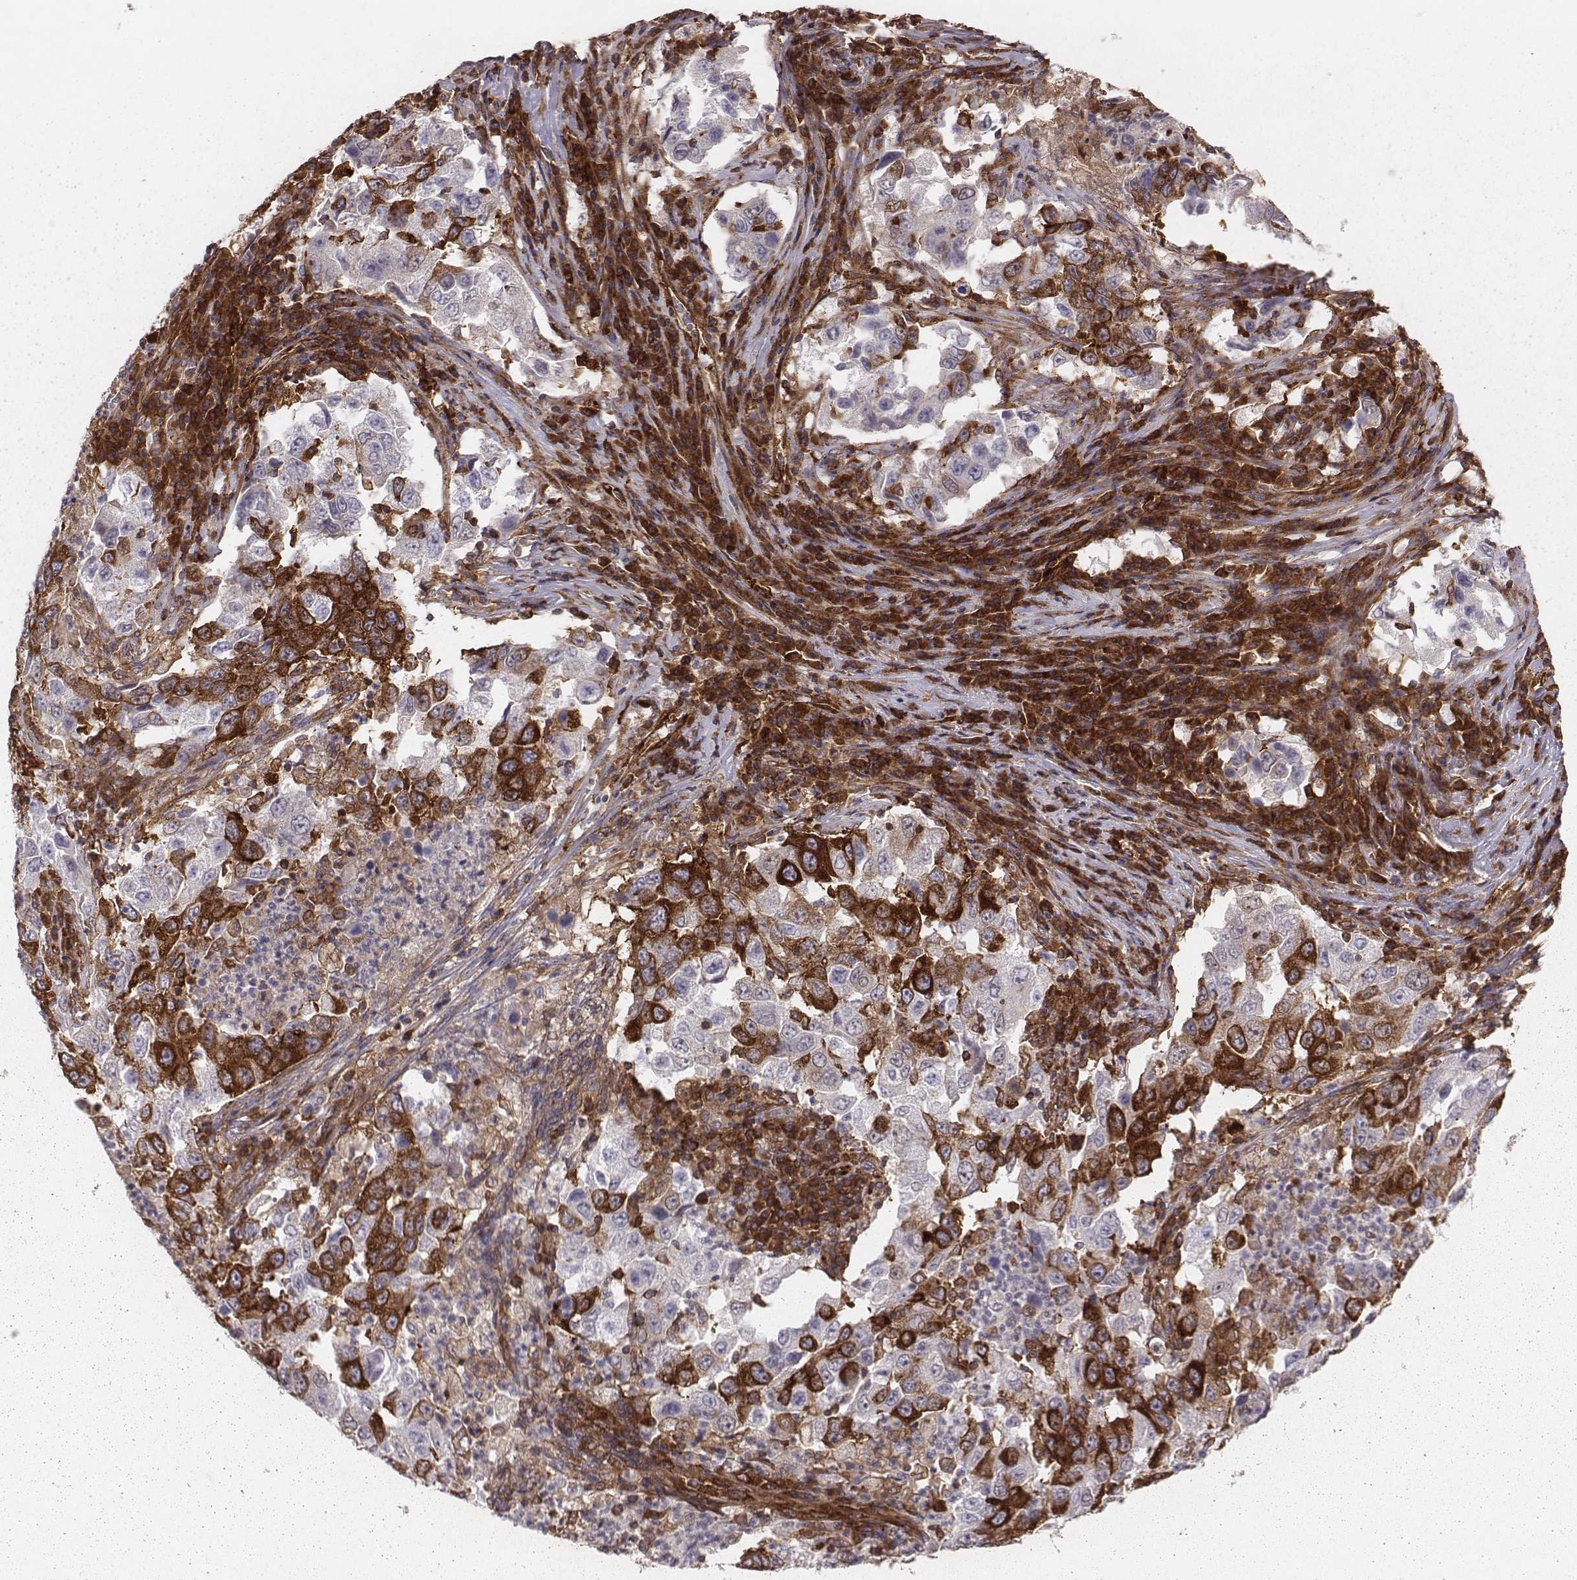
{"staining": {"intensity": "strong", "quantity": "25%-75%", "location": "cytoplasmic/membranous"}, "tissue": "lung cancer", "cell_type": "Tumor cells", "image_type": "cancer", "snomed": [{"axis": "morphology", "description": "Adenocarcinoma, NOS"}, {"axis": "topography", "description": "Lung"}], "caption": "Immunohistochemistry (DAB (3,3'-diaminobenzidine)) staining of lung cancer demonstrates strong cytoplasmic/membranous protein expression in approximately 25%-75% of tumor cells. Using DAB (brown) and hematoxylin (blue) stains, captured at high magnification using brightfield microscopy.", "gene": "TXLNA", "patient": {"sex": "male", "age": 73}}